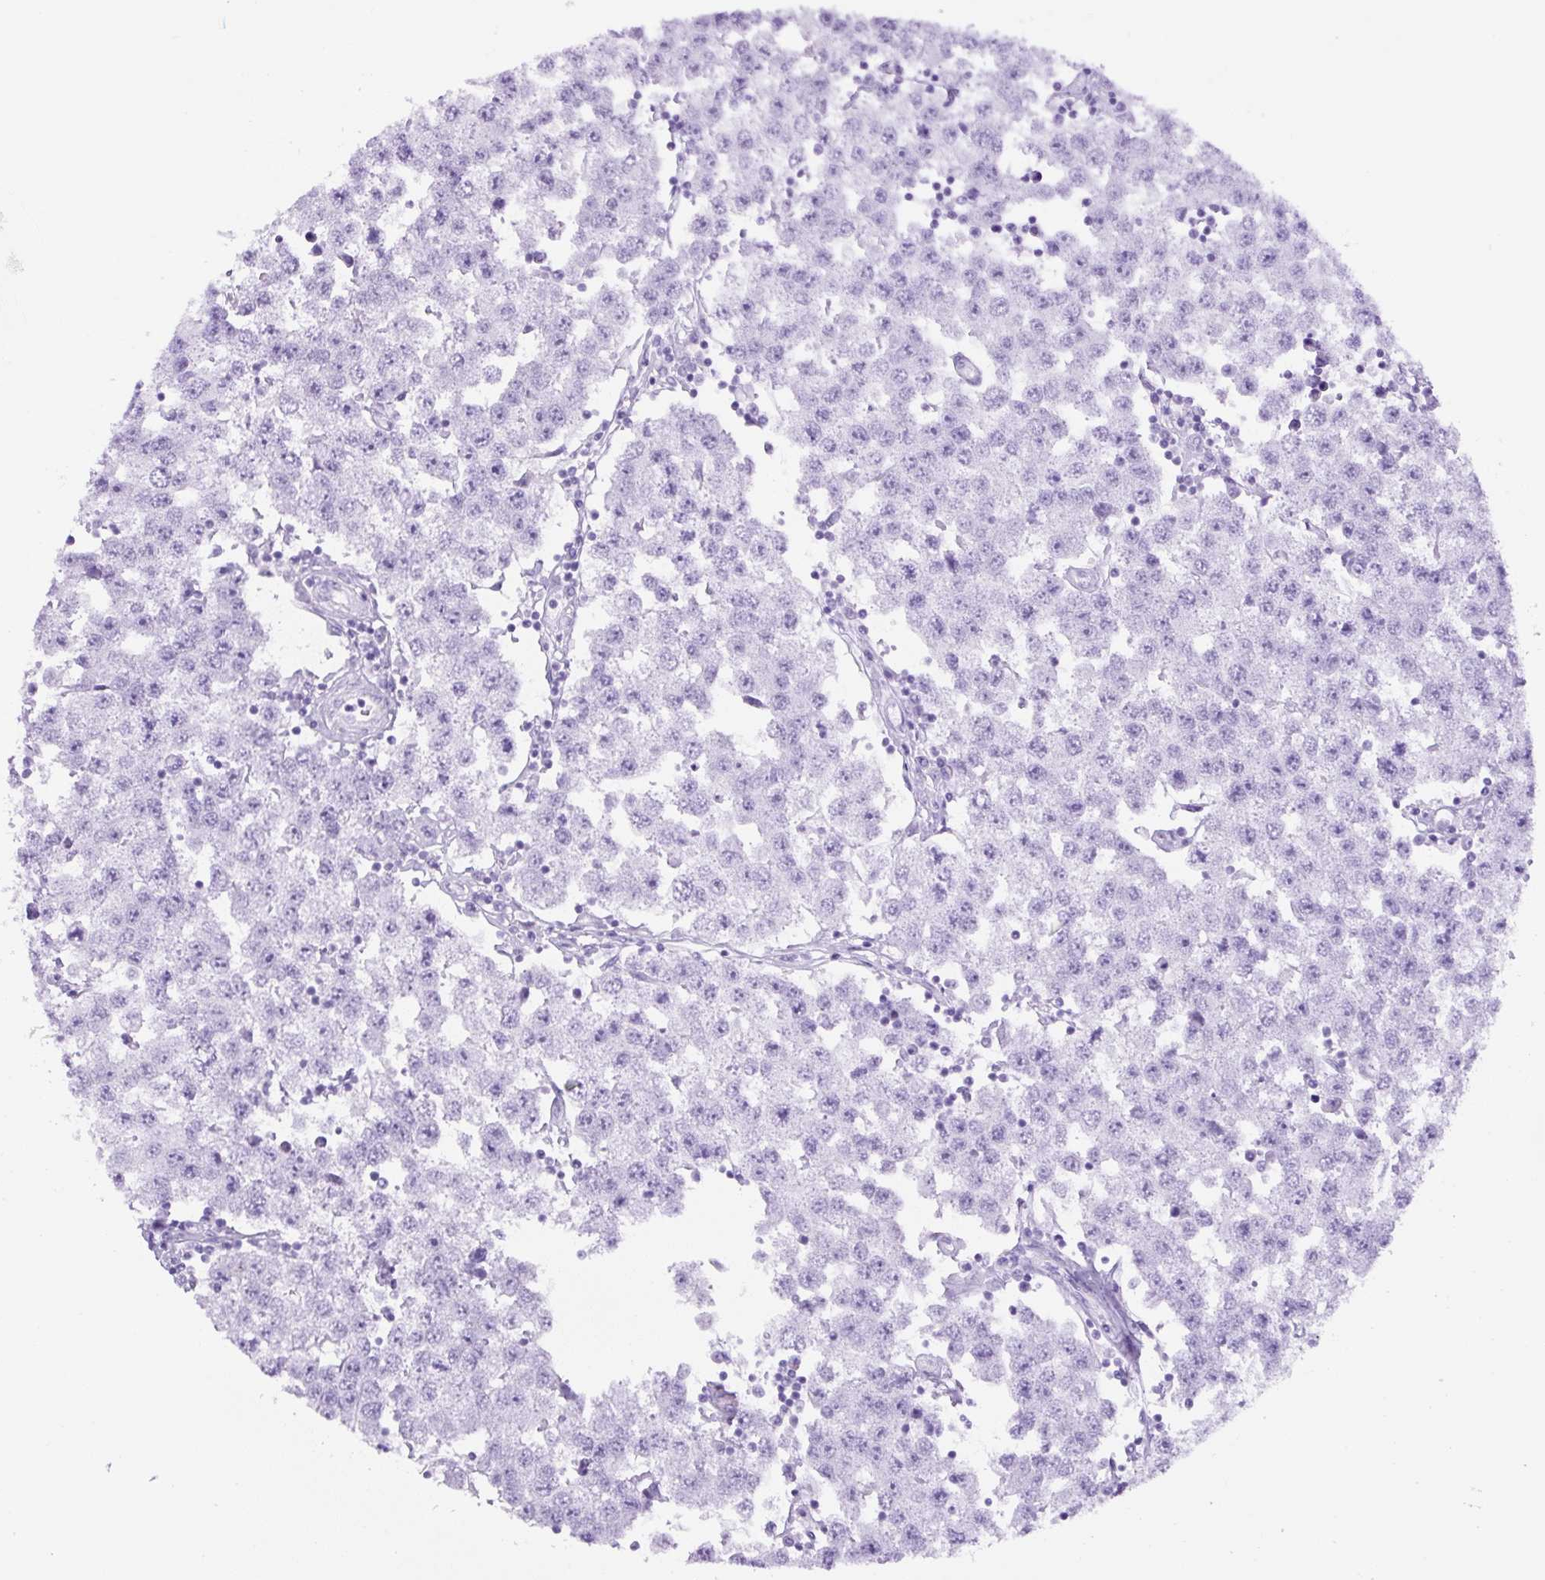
{"staining": {"intensity": "negative", "quantity": "none", "location": "none"}, "tissue": "testis cancer", "cell_type": "Tumor cells", "image_type": "cancer", "snomed": [{"axis": "morphology", "description": "Seminoma, NOS"}, {"axis": "topography", "description": "Testis"}], "caption": "Tumor cells are negative for brown protein staining in testis cancer (seminoma).", "gene": "TMEM200B", "patient": {"sex": "male", "age": 34}}